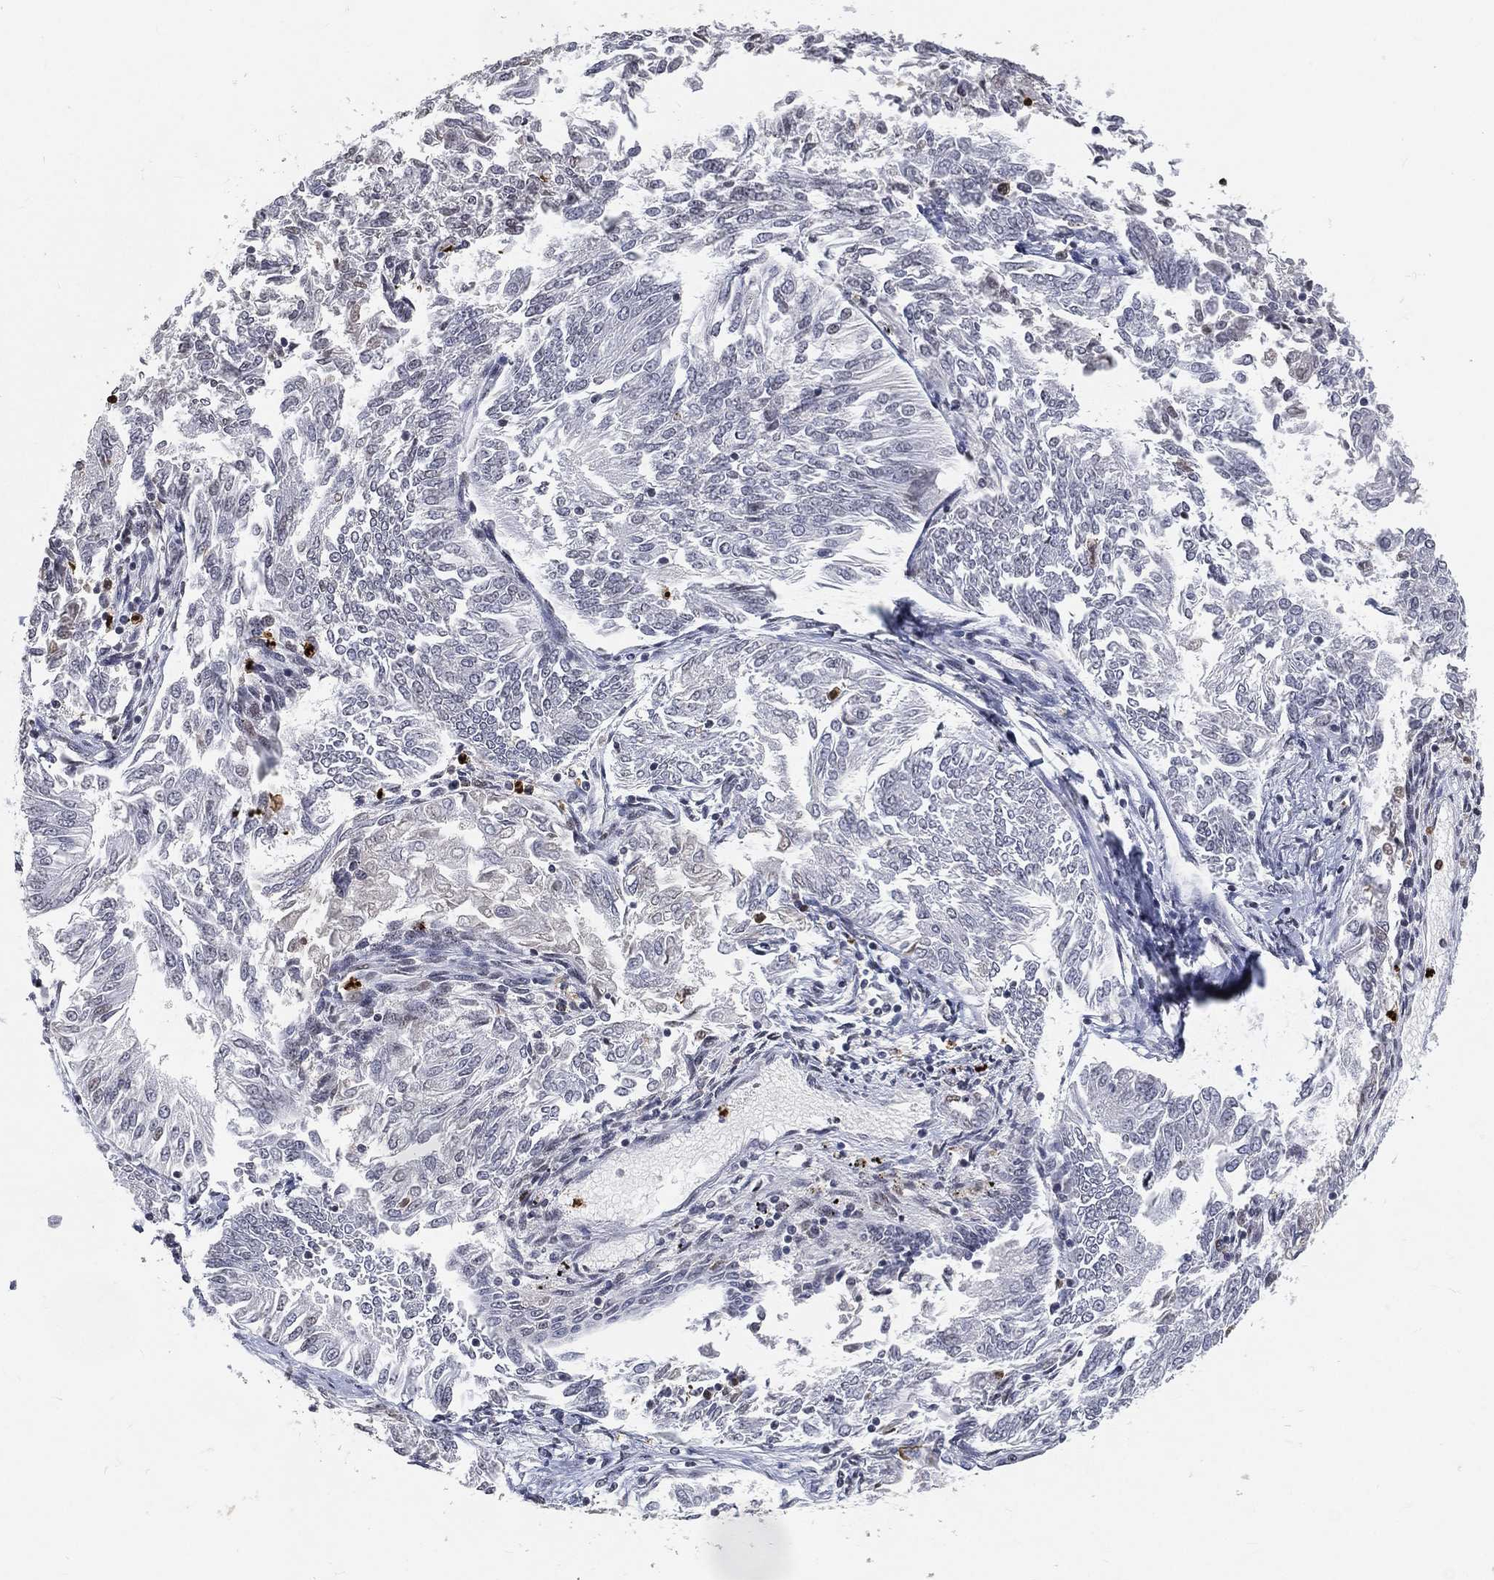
{"staining": {"intensity": "negative", "quantity": "none", "location": "none"}, "tissue": "endometrial cancer", "cell_type": "Tumor cells", "image_type": "cancer", "snomed": [{"axis": "morphology", "description": "Adenocarcinoma, NOS"}, {"axis": "topography", "description": "Endometrium"}], "caption": "The histopathology image reveals no staining of tumor cells in endometrial adenocarcinoma. Brightfield microscopy of IHC stained with DAB (brown) and hematoxylin (blue), captured at high magnification.", "gene": "ARG1", "patient": {"sex": "female", "age": 58}}